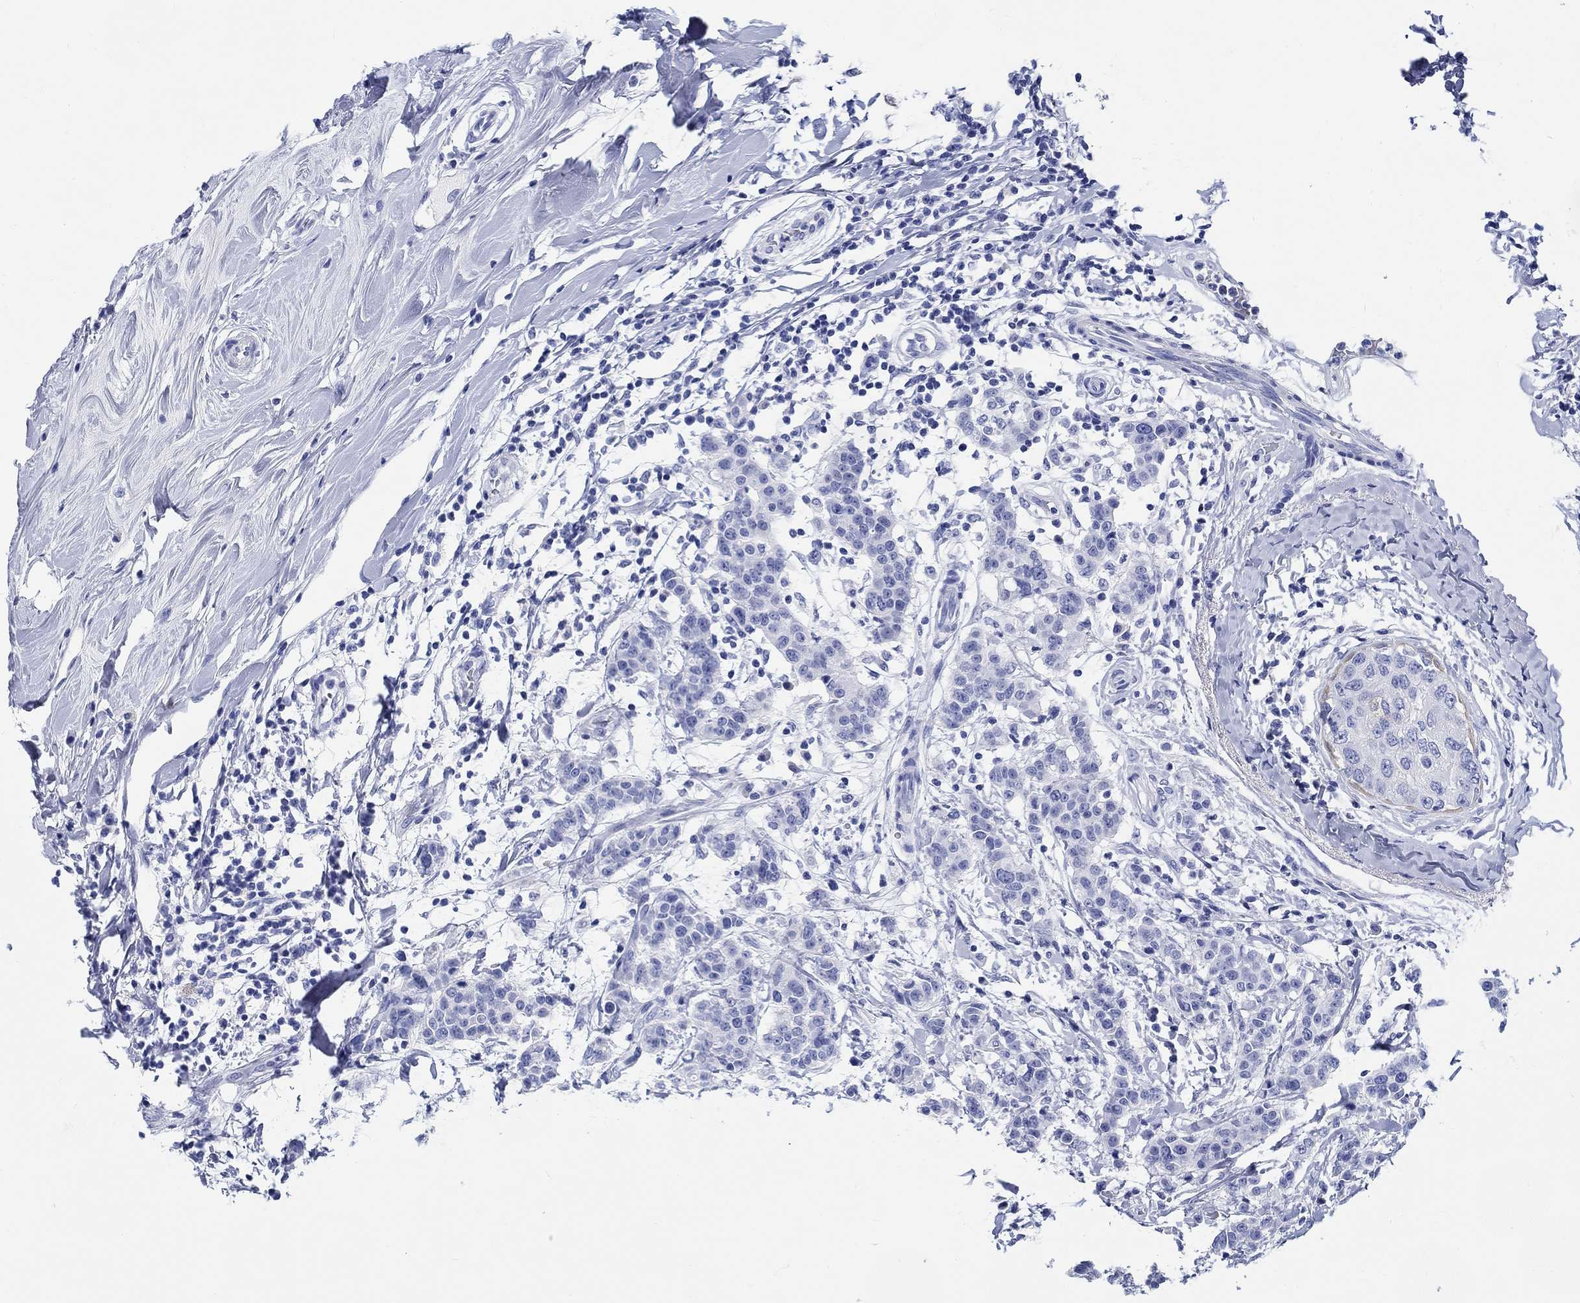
{"staining": {"intensity": "negative", "quantity": "none", "location": "none"}, "tissue": "breast cancer", "cell_type": "Tumor cells", "image_type": "cancer", "snomed": [{"axis": "morphology", "description": "Duct carcinoma"}, {"axis": "topography", "description": "Breast"}], "caption": "Immunohistochemistry of human breast cancer (invasive ductal carcinoma) reveals no positivity in tumor cells.", "gene": "FBXO2", "patient": {"sex": "female", "age": 27}}